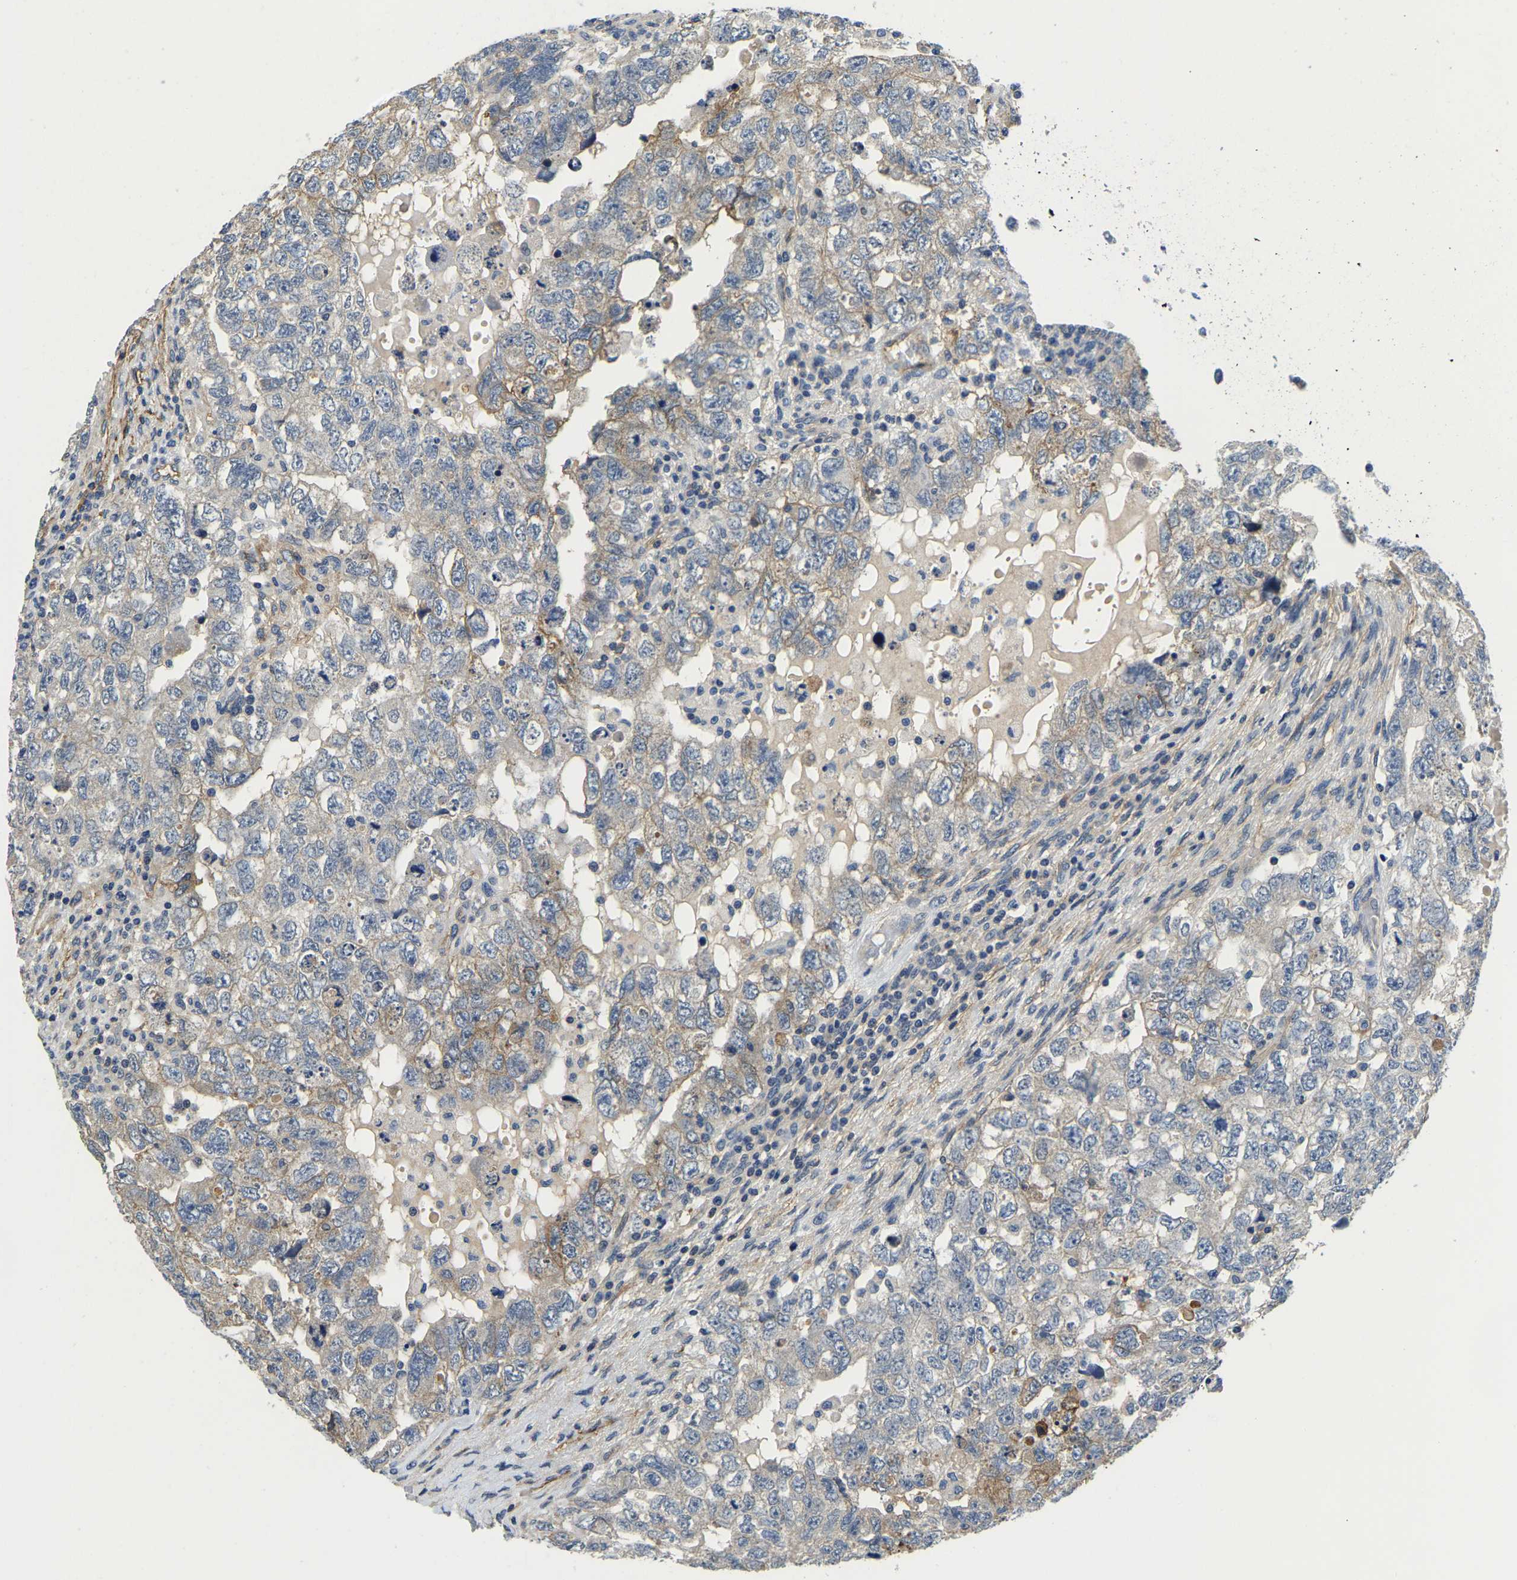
{"staining": {"intensity": "moderate", "quantity": "<25%", "location": "cytoplasmic/membranous"}, "tissue": "testis cancer", "cell_type": "Tumor cells", "image_type": "cancer", "snomed": [{"axis": "morphology", "description": "Carcinoma, Embryonal, NOS"}, {"axis": "topography", "description": "Testis"}], "caption": "Testis cancer (embryonal carcinoma) stained with DAB (3,3'-diaminobenzidine) immunohistochemistry displays low levels of moderate cytoplasmic/membranous staining in approximately <25% of tumor cells. (brown staining indicates protein expression, while blue staining denotes nuclei).", "gene": "ITGA2", "patient": {"sex": "male", "age": 36}}